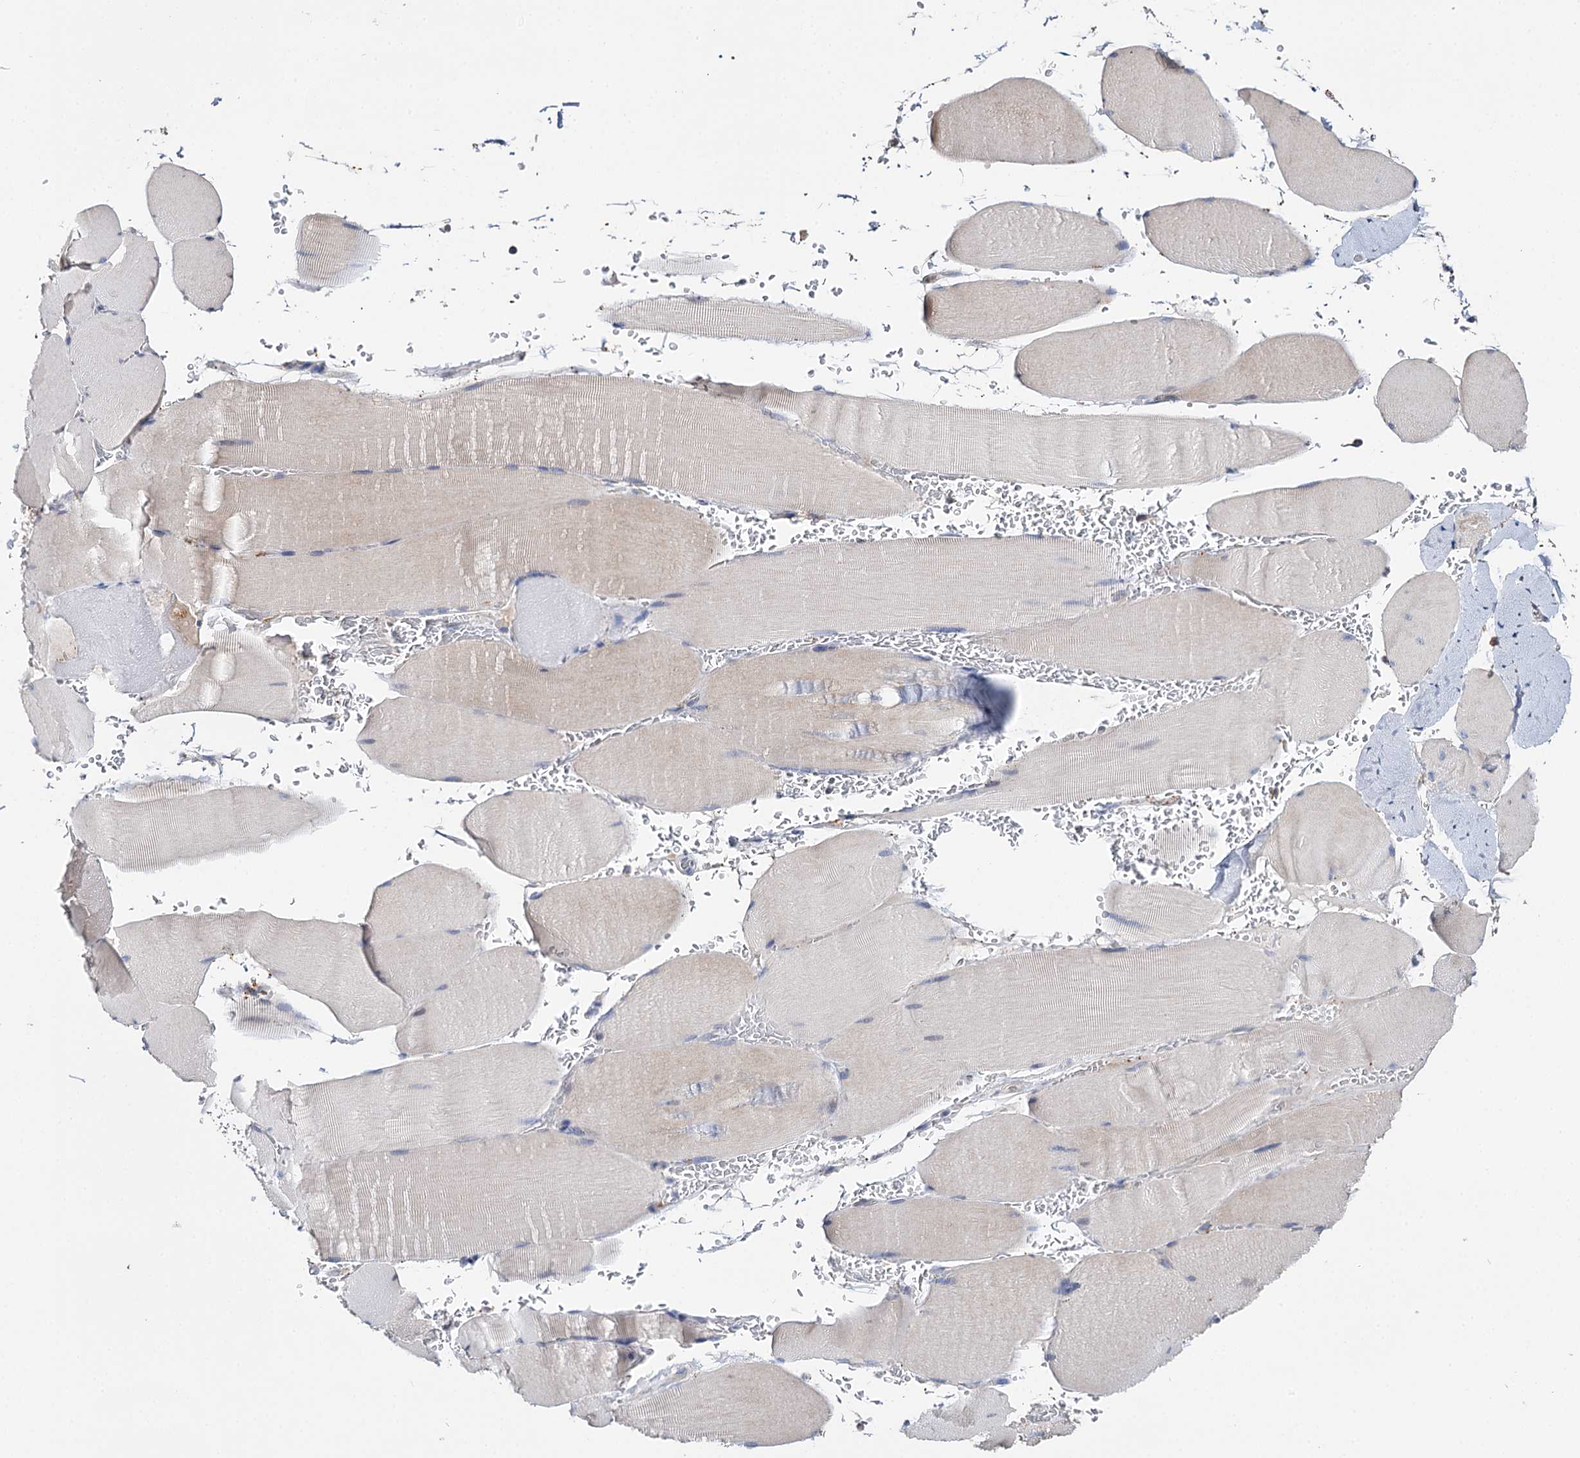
{"staining": {"intensity": "weak", "quantity": "<25%", "location": "cytoplasmic/membranous"}, "tissue": "skeletal muscle", "cell_type": "Myocytes", "image_type": "normal", "snomed": [{"axis": "morphology", "description": "Normal tissue, NOS"}, {"axis": "topography", "description": "Skeletal muscle"}, {"axis": "topography", "description": "Head-Neck"}], "caption": "The image displays no significant staining in myocytes of skeletal muscle.", "gene": "DNAH6", "patient": {"sex": "male", "age": 66}}